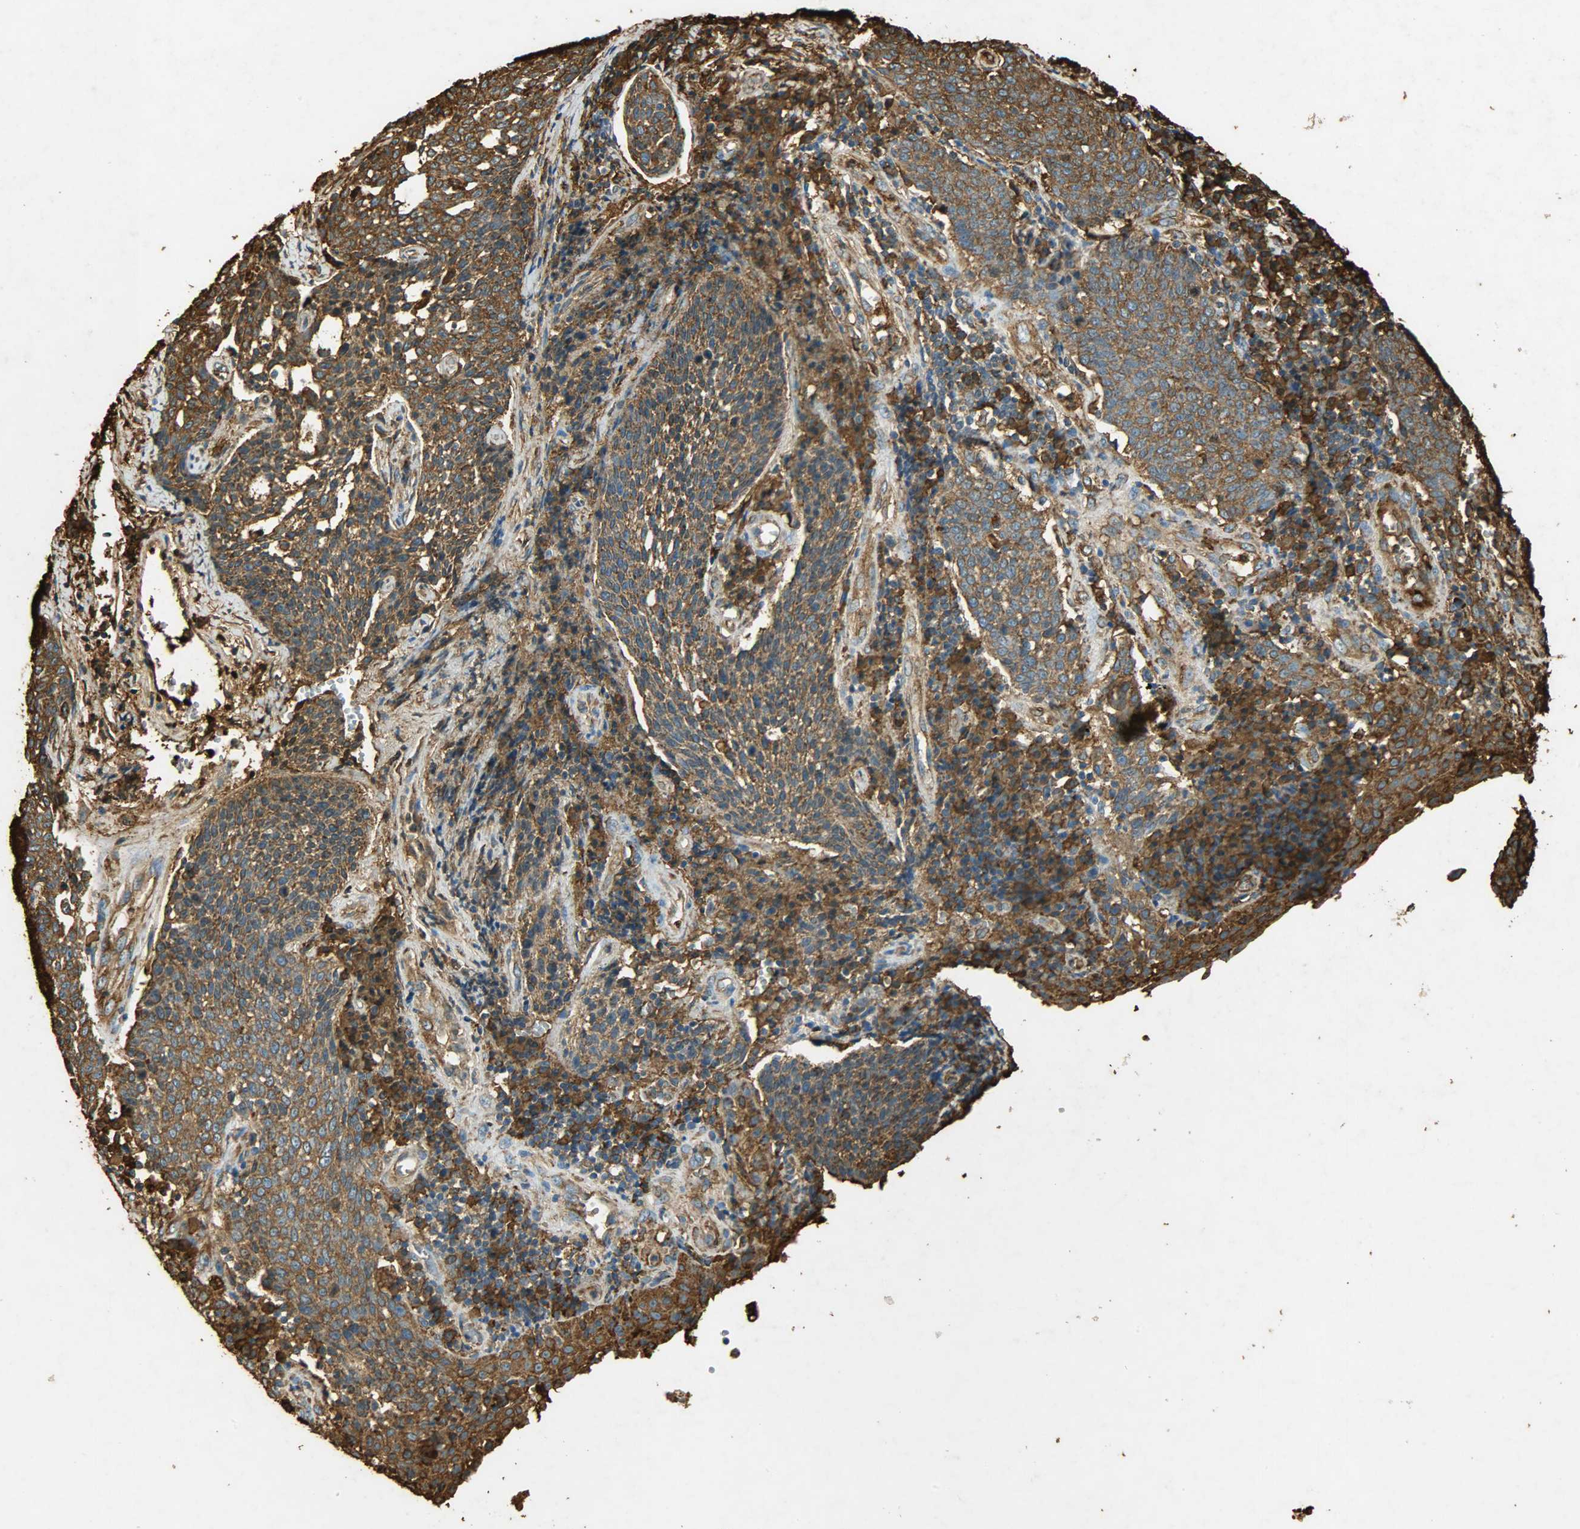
{"staining": {"intensity": "moderate", "quantity": ">75%", "location": "cytoplasmic/membranous"}, "tissue": "cervical cancer", "cell_type": "Tumor cells", "image_type": "cancer", "snomed": [{"axis": "morphology", "description": "Squamous cell carcinoma, NOS"}, {"axis": "topography", "description": "Cervix"}], "caption": "Immunohistochemistry (IHC) photomicrograph of cervical squamous cell carcinoma stained for a protein (brown), which demonstrates medium levels of moderate cytoplasmic/membranous expression in approximately >75% of tumor cells.", "gene": "HSP90B1", "patient": {"sex": "female", "age": 34}}